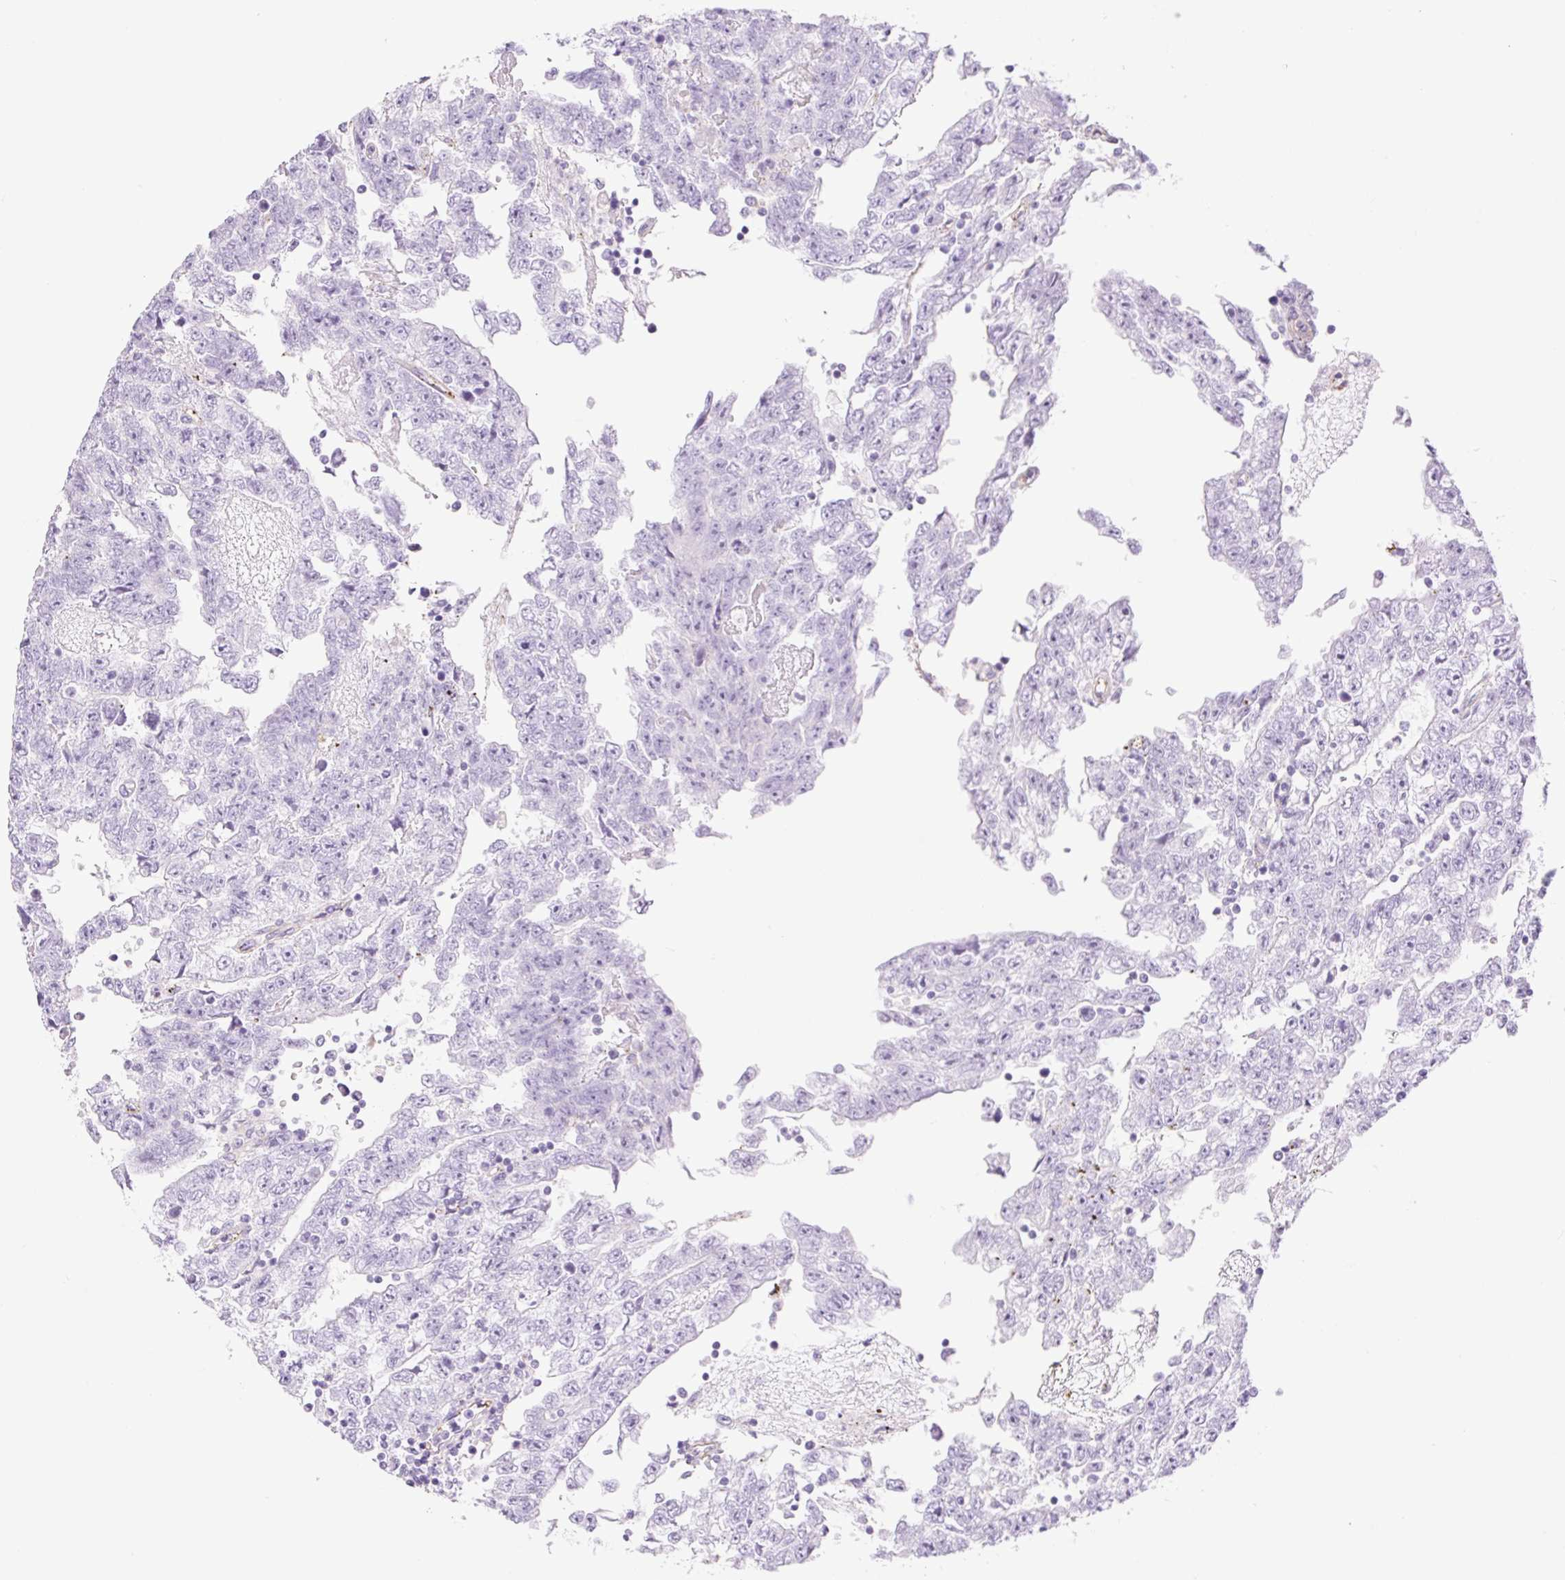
{"staining": {"intensity": "negative", "quantity": "none", "location": "none"}, "tissue": "testis cancer", "cell_type": "Tumor cells", "image_type": "cancer", "snomed": [{"axis": "morphology", "description": "Carcinoma, Embryonal, NOS"}, {"axis": "topography", "description": "Testis"}], "caption": "Immunohistochemistry (IHC) of human embryonal carcinoma (testis) reveals no positivity in tumor cells.", "gene": "EHD3", "patient": {"sex": "male", "age": 25}}